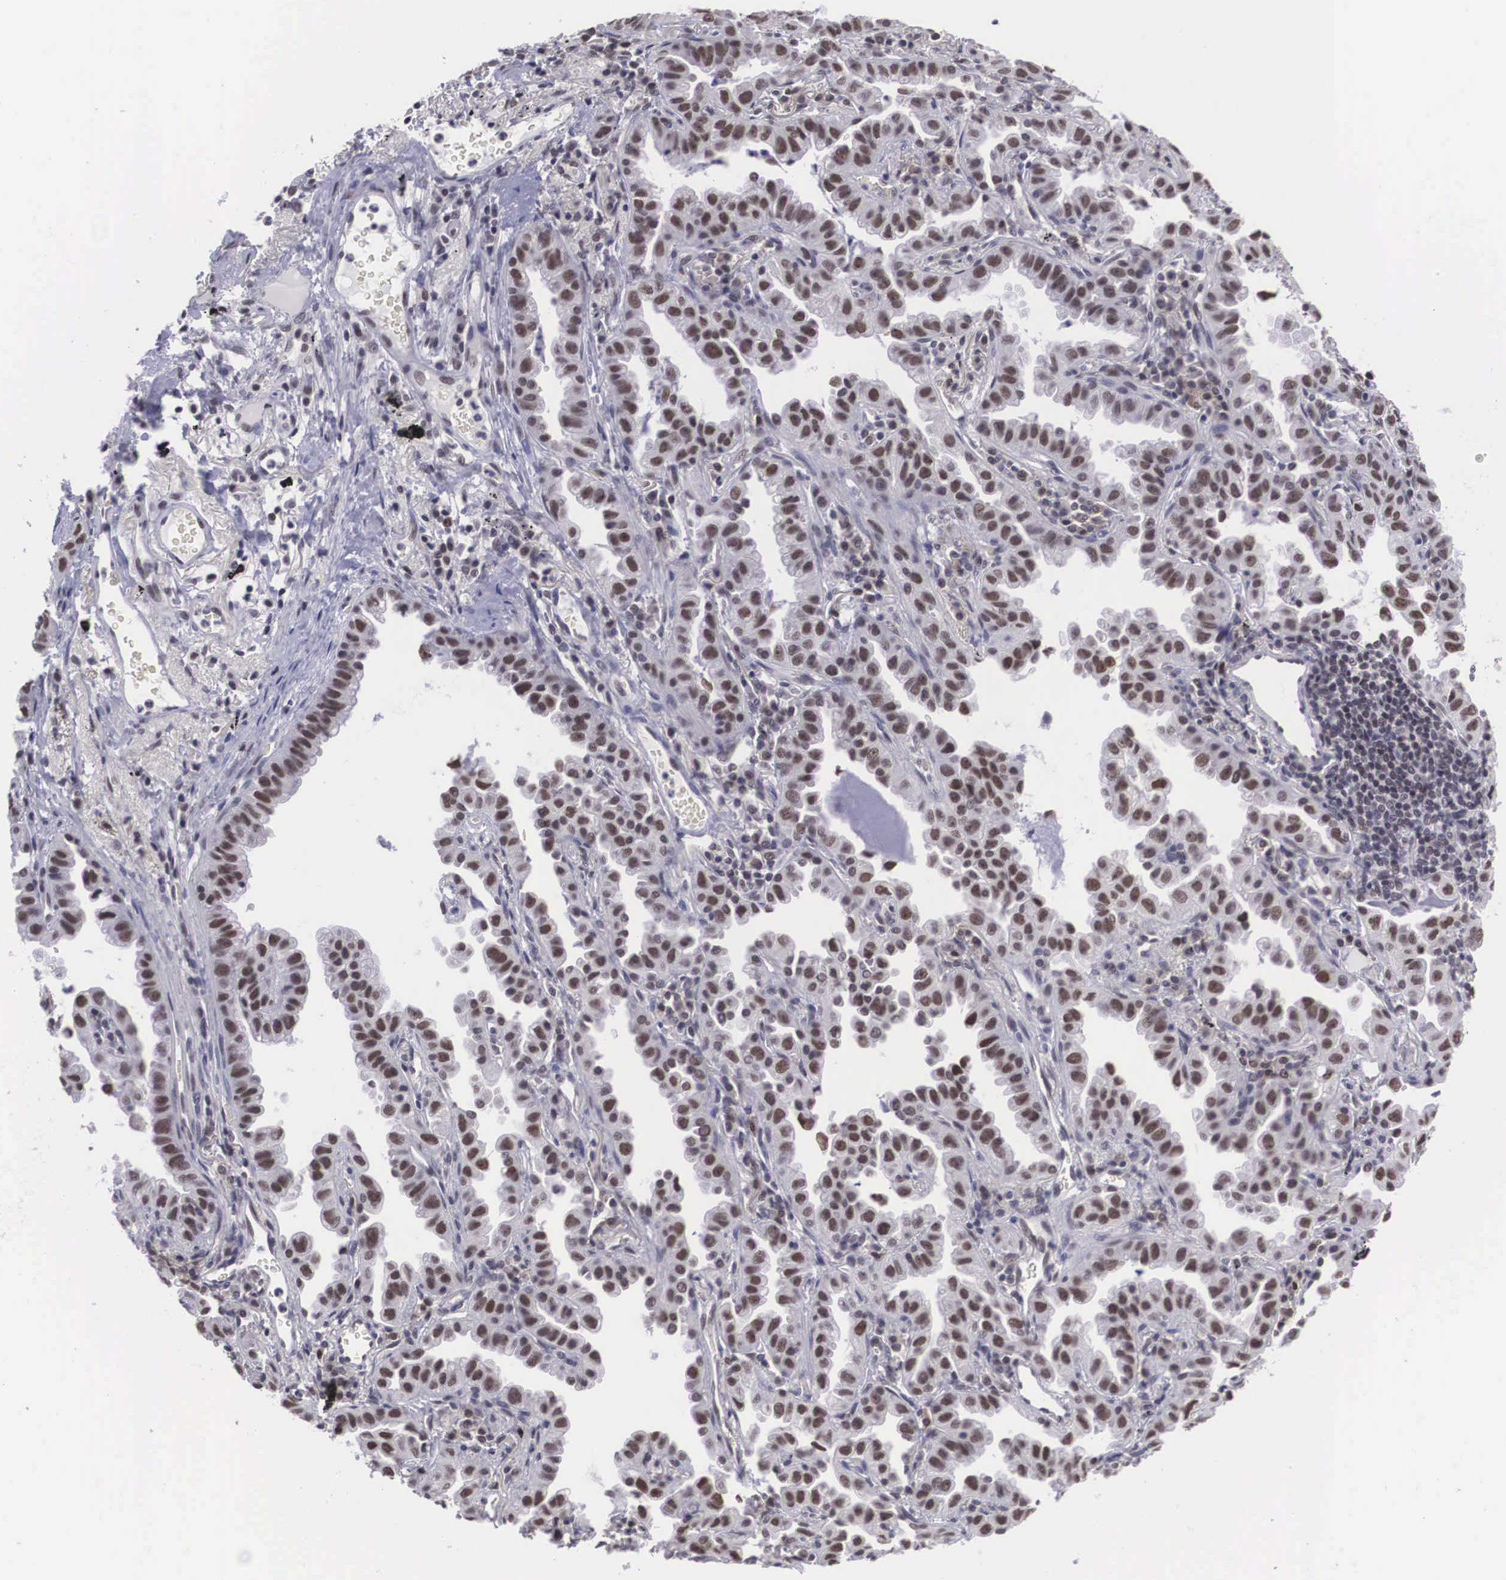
{"staining": {"intensity": "weak", "quantity": "25%-75%", "location": "nuclear"}, "tissue": "lung cancer", "cell_type": "Tumor cells", "image_type": "cancer", "snomed": [{"axis": "morphology", "description": "Adenocarcinoma, NOS"}, {"axis": "topography", "description": "Lung"}], "caption": "An IHC image of tumor tissue is shown. Protein staining in brown labels weak nuclear positivity in lung cancer within tumor cells.", "gene": "ZNF275", "patient": {"sex": "female", "age": 50}}